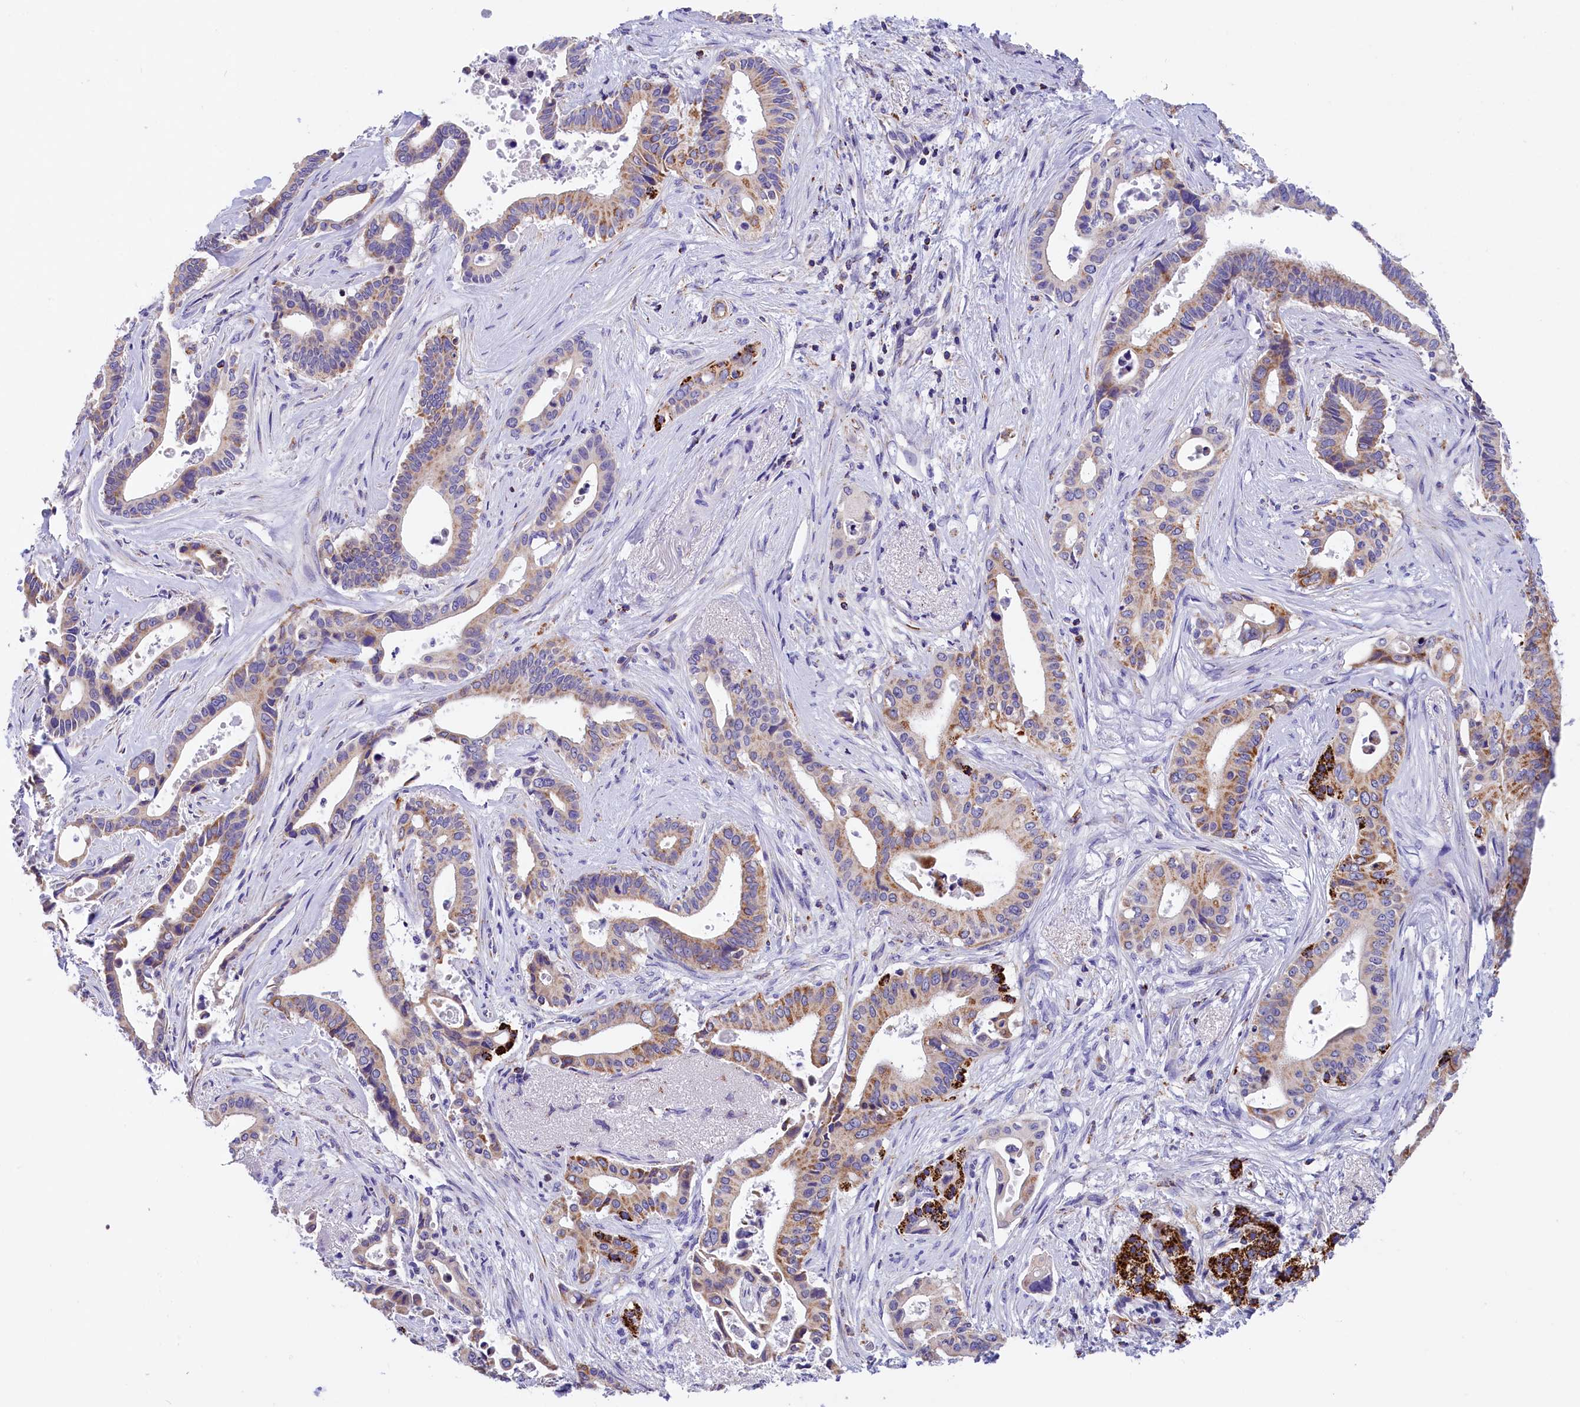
{"staining": {"intensity": "moderate", "quantity": "25%-75%", "location": "cytoplasmic/membranous"}, "tissue": "pancreatic cancer", "cell_type": "Tumor cells", "image_type": "cancer", "snomed": [{"axis": "morphology", "description": "Adenocarcinoma, NOS"}, {"axis": "topography", "description": "Pancreas"}], "caption": "Moderate cytoplasmic/membranous expression is present in approximately 25%-75% of tumor cells in pancreatic cancer (adenocarcinoma). (IHC, brightfield microscopy, high magnification).", "gene": "ABAT", "patient": {"sex": "female", "age": 77}}